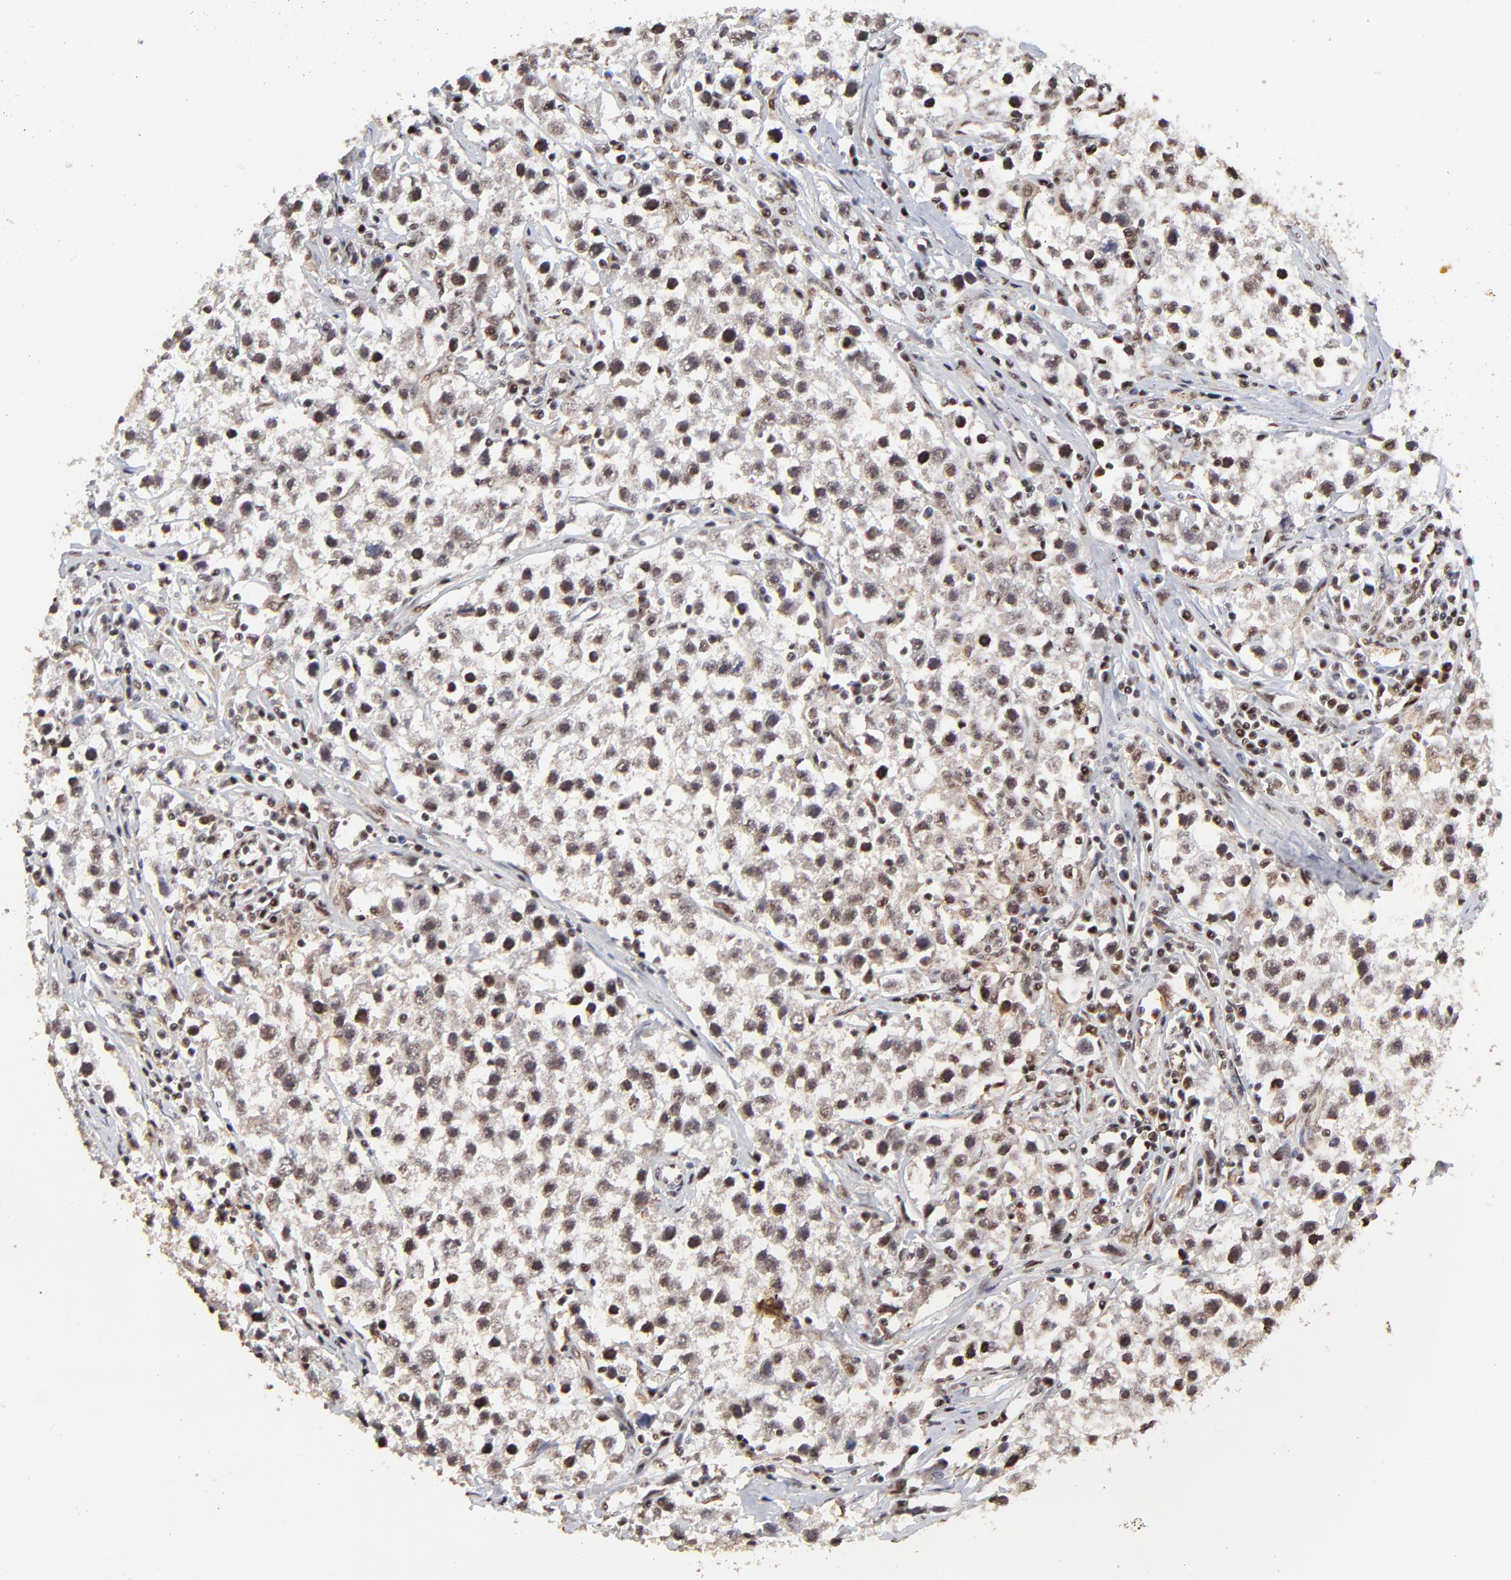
{"staining": {"intensity": "moderate", "quantity": ">75%", "location": "nuclear"}, "tissue": "testis cancer", "cell_type": "Tumor cells", "image_type": "cancer", "snomed": [{"axis": "morphology", "description": "Seminoma, NOS"}, {"axis": "topography", "description": "Testis"}], "caption": "Protein analysis of testis cancer (seminoma) tissue shows moderate nuclear expression in about >75% of tumor cells.", "gene": "RBM22", "patient": {"sex": "male", "age": 35}}